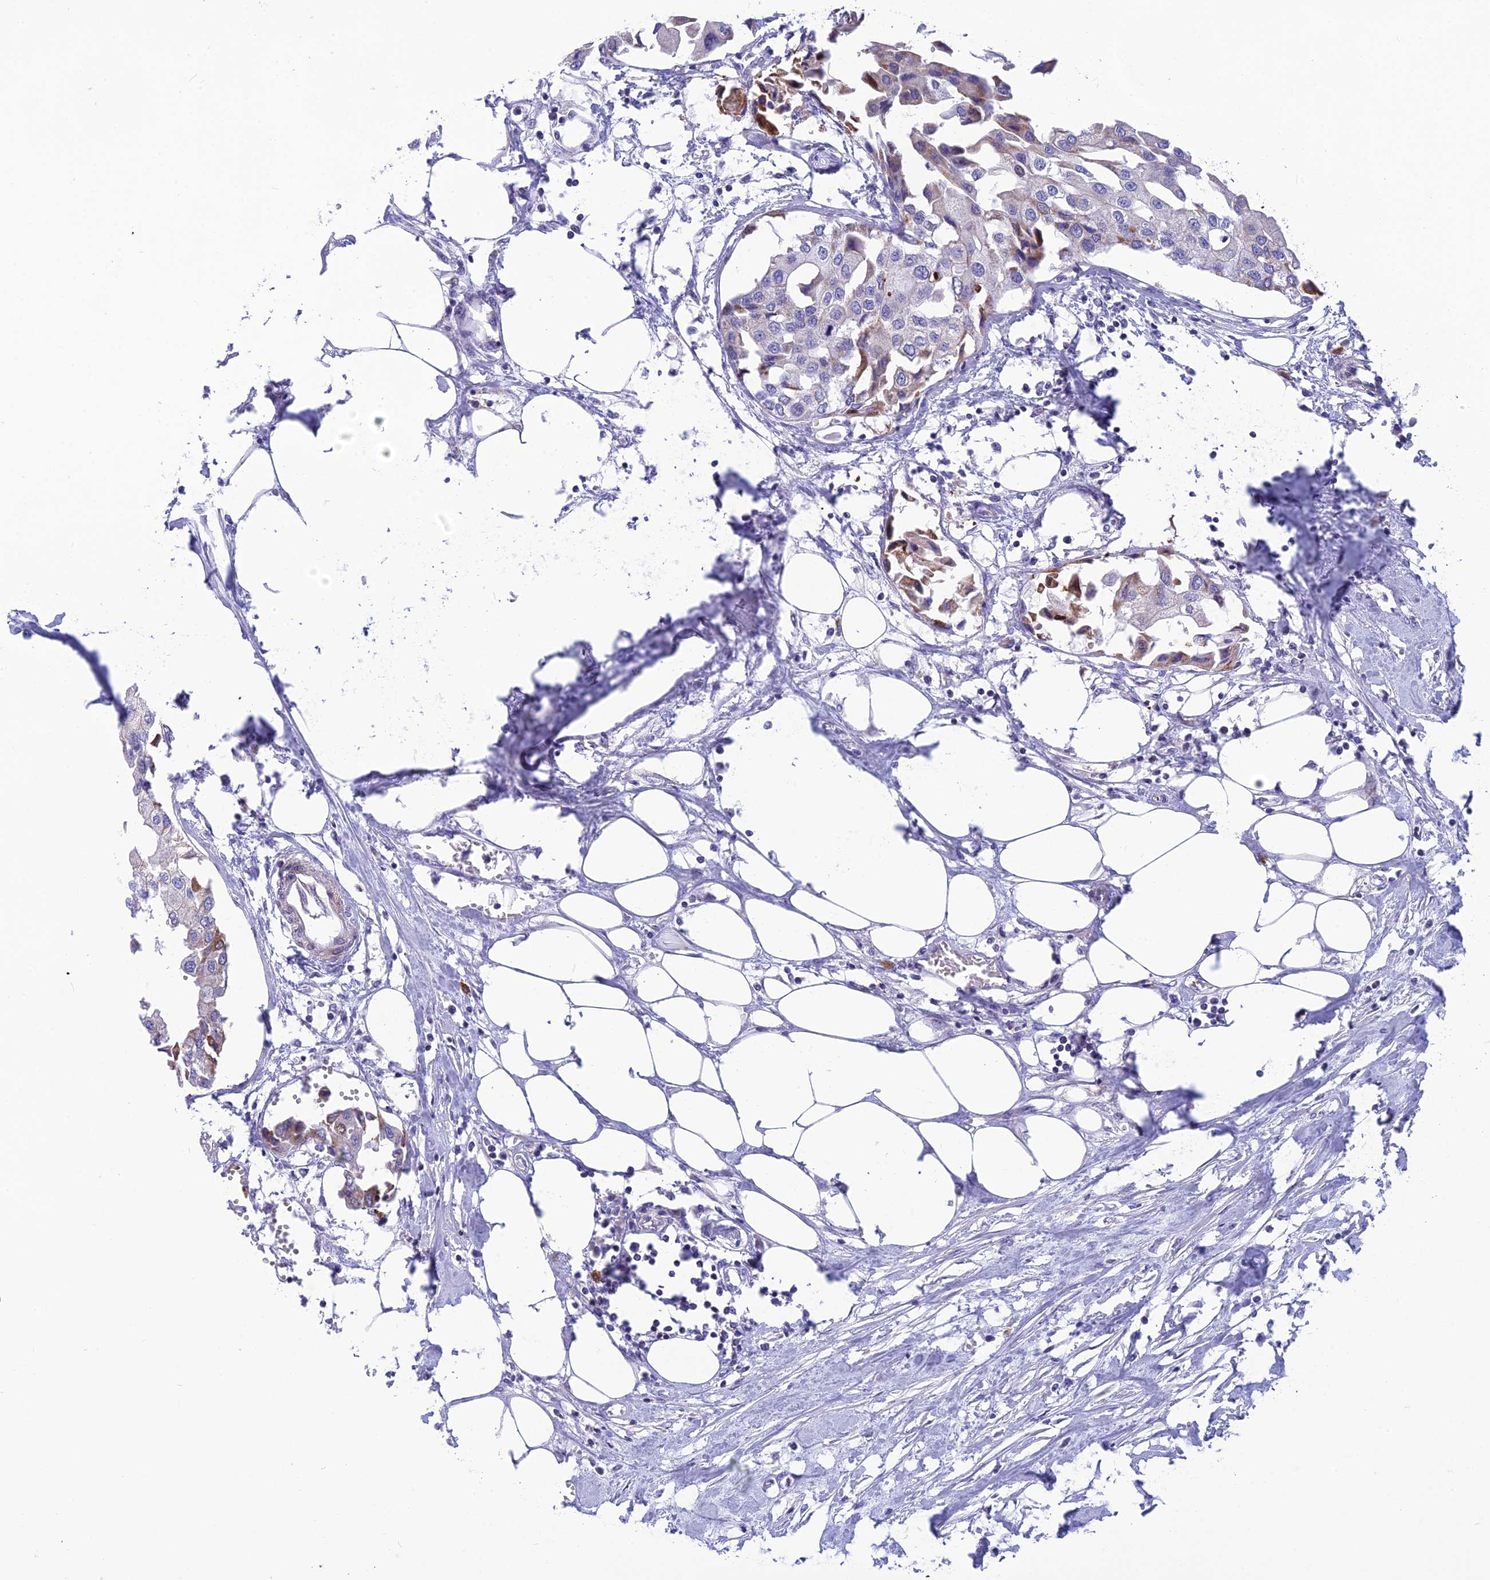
{"staining": {"intensity": "moderate", "quantity": "<25%", "location": "cytoplasmic/membranous"}, "tissue": "urothelial cancer", "cell_type": "Tumor cells", "image_type": "cancer", "snomed": [{"axis": "morphology", "description": "Urothelial carcinoma, High grade"}, {"axis": "topography", "description": "Urinary bladder"}], "caption": "This photomicrograph displays urothelial carcinoma (high-grade) stained with immunohistochemistry to label a protein in brown. The cytoplasmic/membranous of tumor cells show moderate positivity for the protein. Nuclei are counter-stained blue.", "gene": "POMGNT1", "patient": {"sex": "male", "age": 64}}